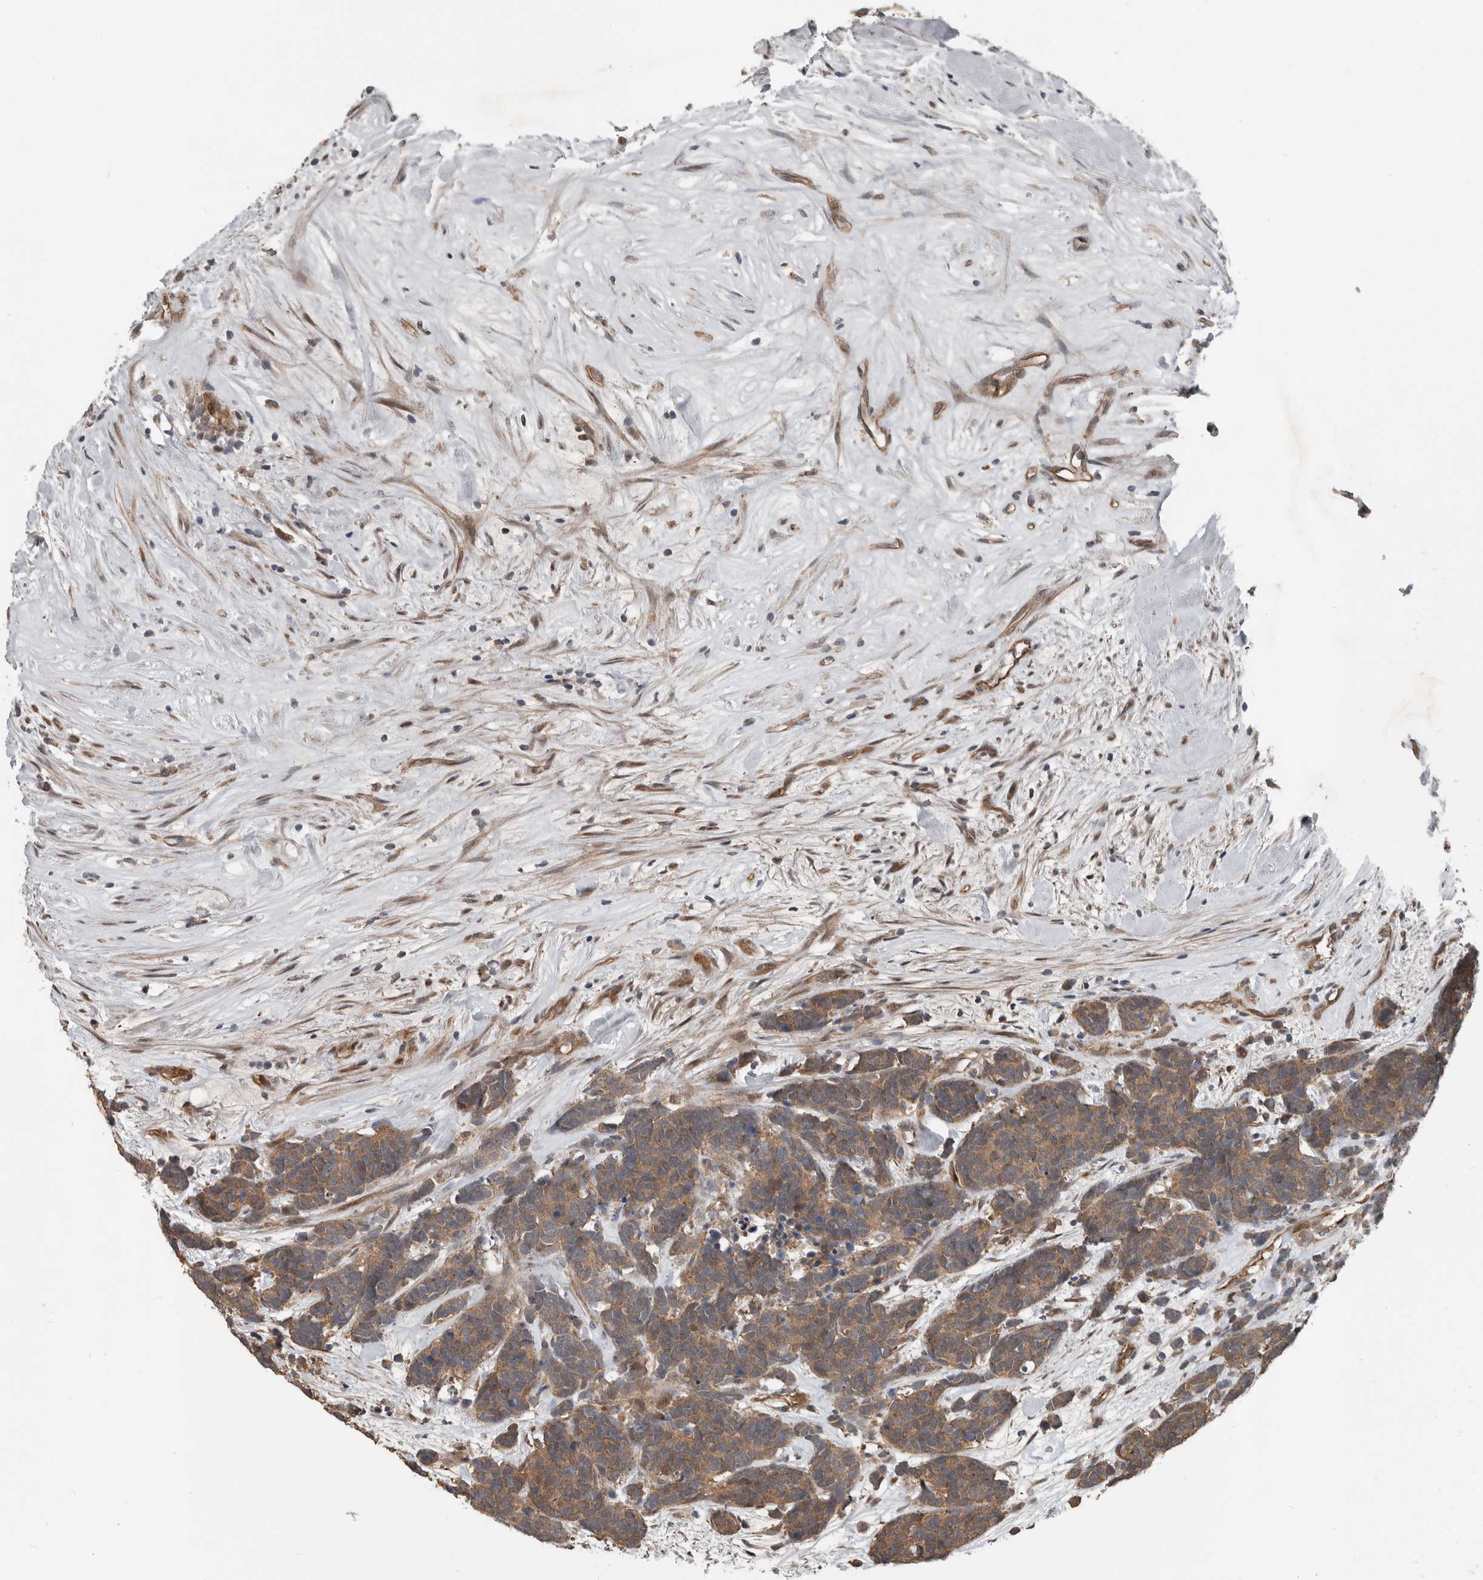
{"staining": {"intensity": "moderate", "quantity": "25%-75%", "location": "cytoplasmic/membranous"}, "tissue": "carcinoid", "cell_type": "Tumor cells", "image_type": "cancer", "snomed": [{"axis": "morphology", "description": "Carcinoma, NOS"}, {"axis": "morphology", "description": "Carcinoid, malignant, NOS"}, {"axis": "topography", "description": "Urinary bladder"}], "caption": "This micrograph shows IHC staining of human carcinoid (malignant), with medium moderate cytoplasmic/membranous expression in about 25%-75% of tumor cells.", "gene": "YOD1", "patient": {"sex": "male", "age": 57}}